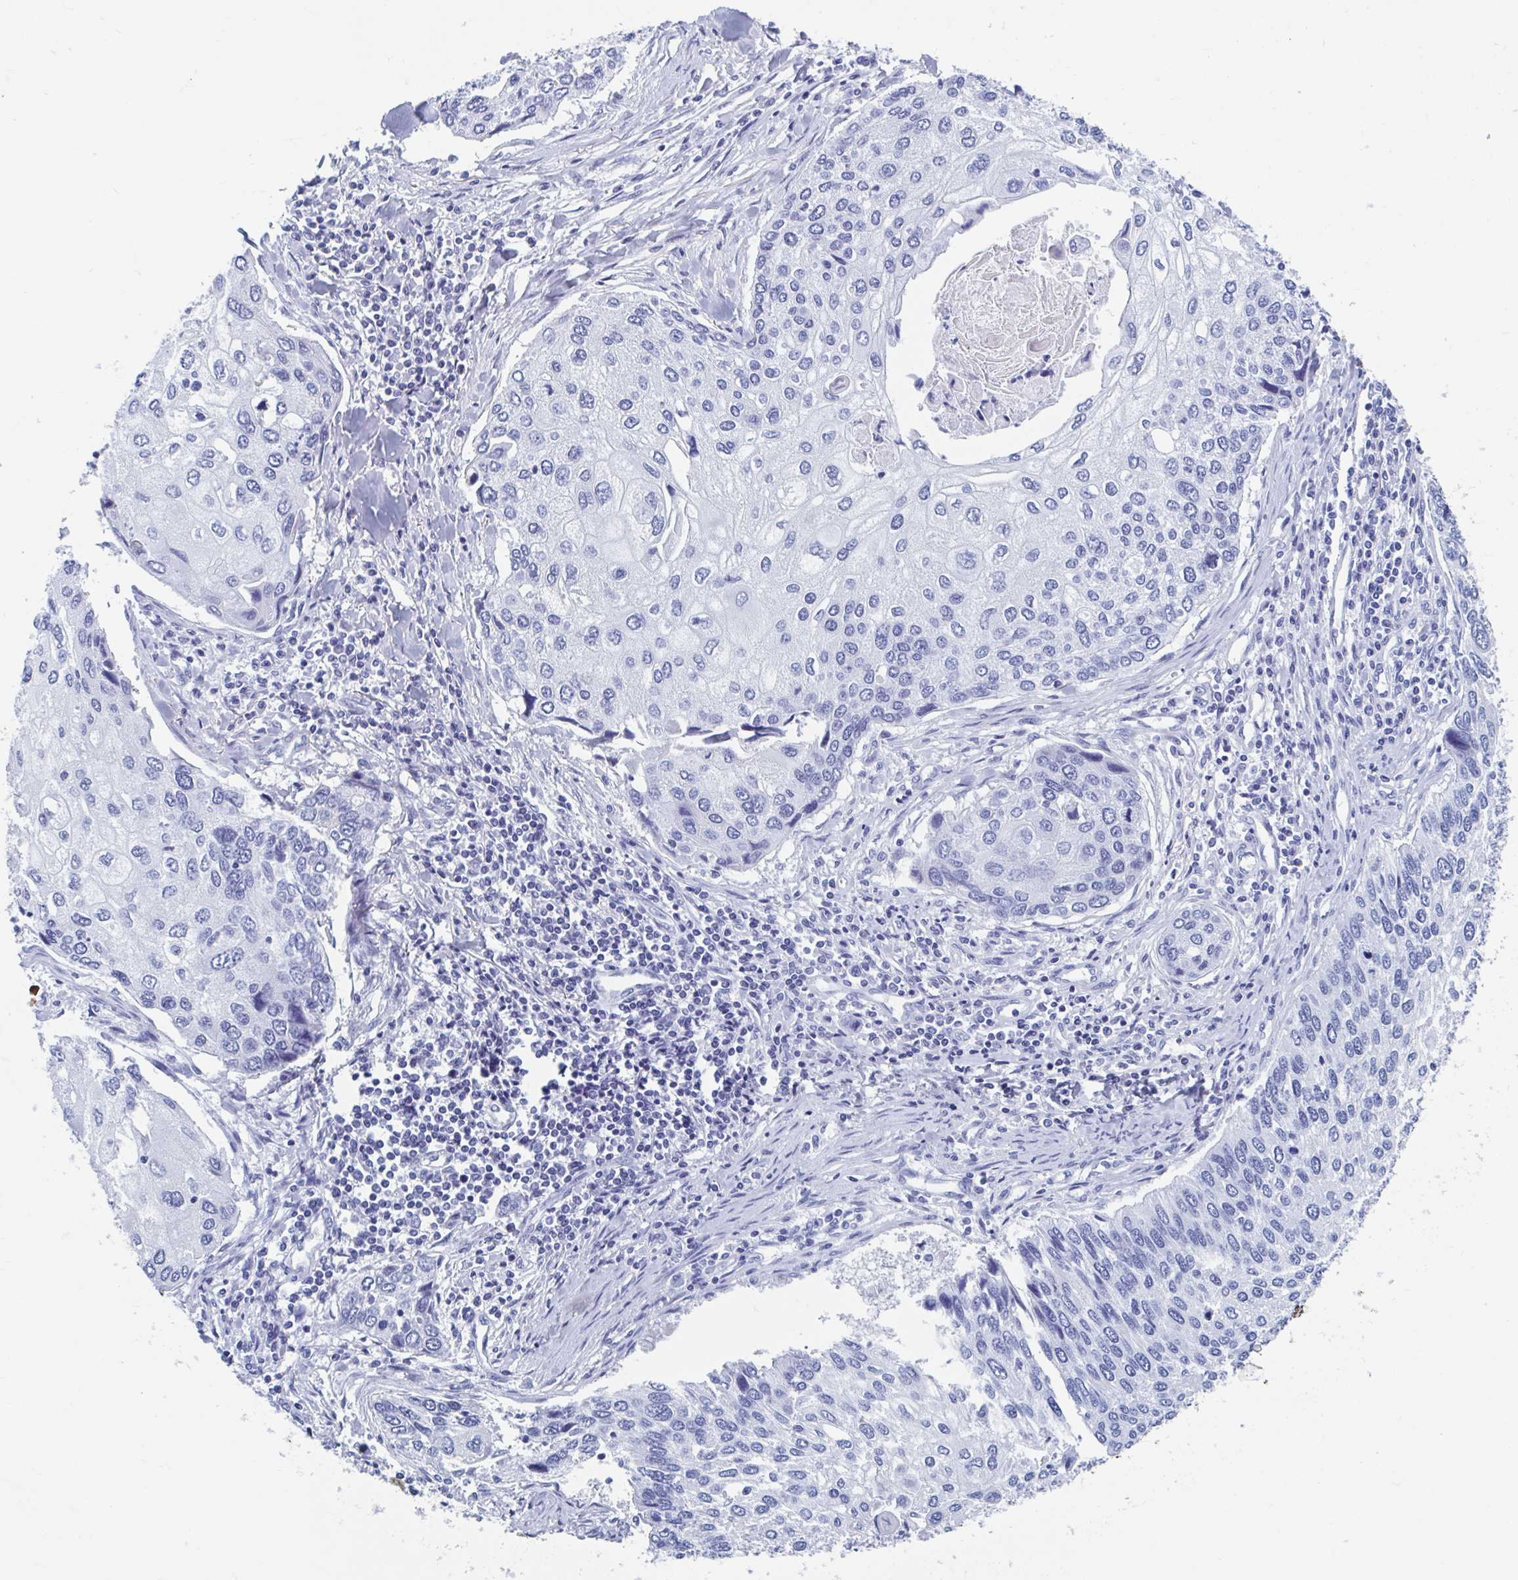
{"staining": {"intensity": "negative", "quantity": "none", "location": "none"}, "tissue": "lung cancer", "cell_type": "Tumor cells", "image_type": "cancer", "snomed": [{"axis": "morphology", "description": "Squamous cell carcinoma, NOS"}, {"axis": "morphology", "description": "Squamous cell carcinoma, metastatic, NOS"}, {"axis": "topography", "description": "Lung"}], "caption": "An image of lung squamous cell carcinoma stained for a protein reveals no brown staining in tumor cells.", "gene": "C10orf53", "patient": {"sex": "male", "age": 63}}